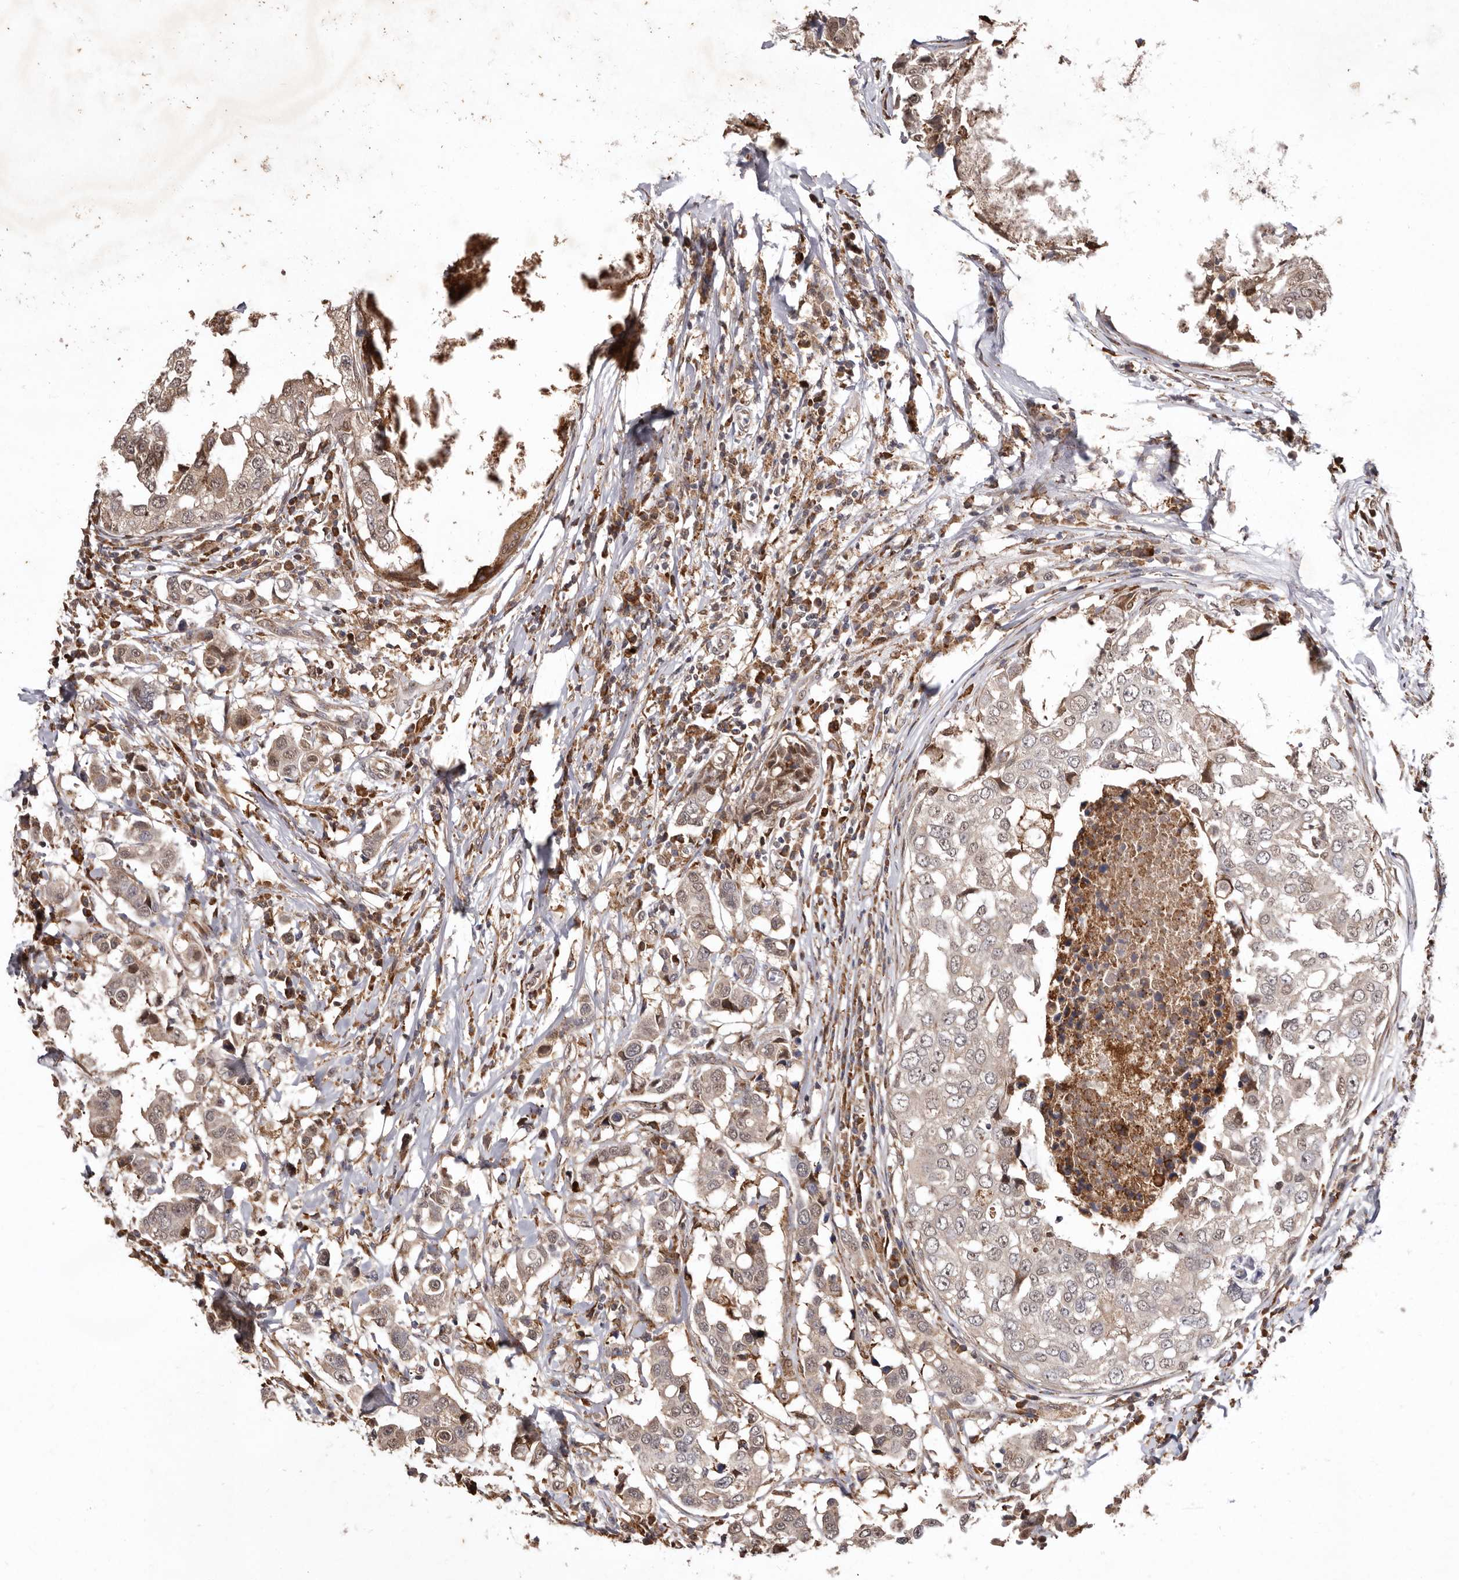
{"staining": {"intensity": "weak", "quantity": "25%-75%", "location": "cytoplasmic/membranous,nuclear"}, "tissue": "breast cancer", "cell_type": "Tumor cells", "image_type": "cancer", "snomed": [{"axis": "morphology", "description": "Duct carcinoma"}, {"axis": "topography", "description": "Breast"}], "caption": "Human intraductal carcinoma (breast) stained with a protein marker demonstrates weak staining in tumor cells.", "gene": "RRM2B", "patient": {"sex": "female", "age": 27}}